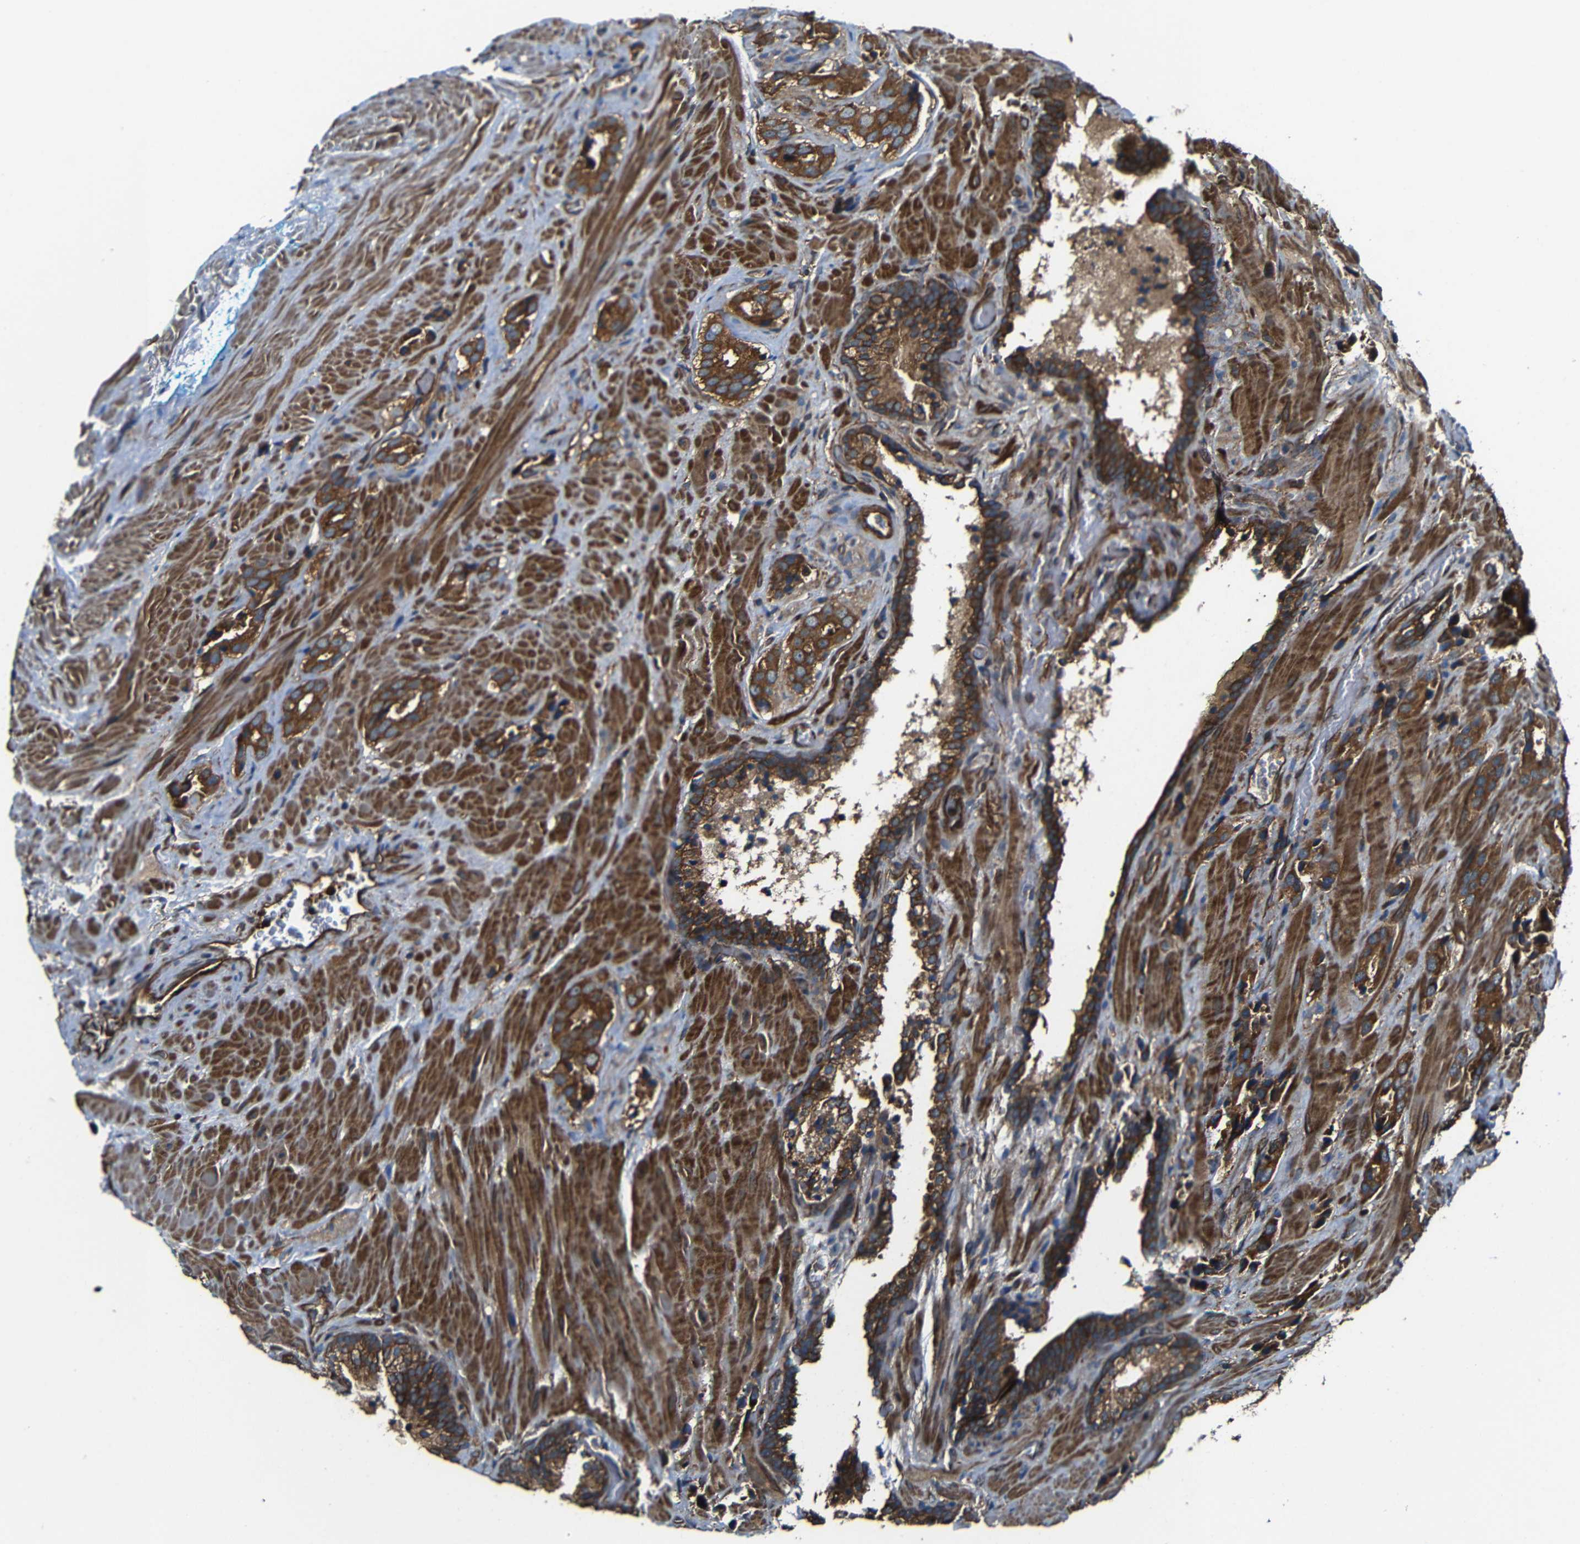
{"staining": {"intensity": "strong", "quantity": ">75%", "location": "cytoplasmic/membranous"}, "tissue": "prostate cancer", "cell_type": "Tumor cells", "image_type": "cancer", "snomed": [{"axis": "morphology", "description": "Adenocarcinoma, High grade"}, {"axis": "topography", "description": "Prostate"}], "caption": "High-grade adenocarcinoma (prostate) was stained to show a protein in brown. There is high levels of strong cytoplasmic/membranous staining in approximately >75% of tumor cells.", "gene": "PTCH1", "patient": {"sex": "male", "age": 64}}